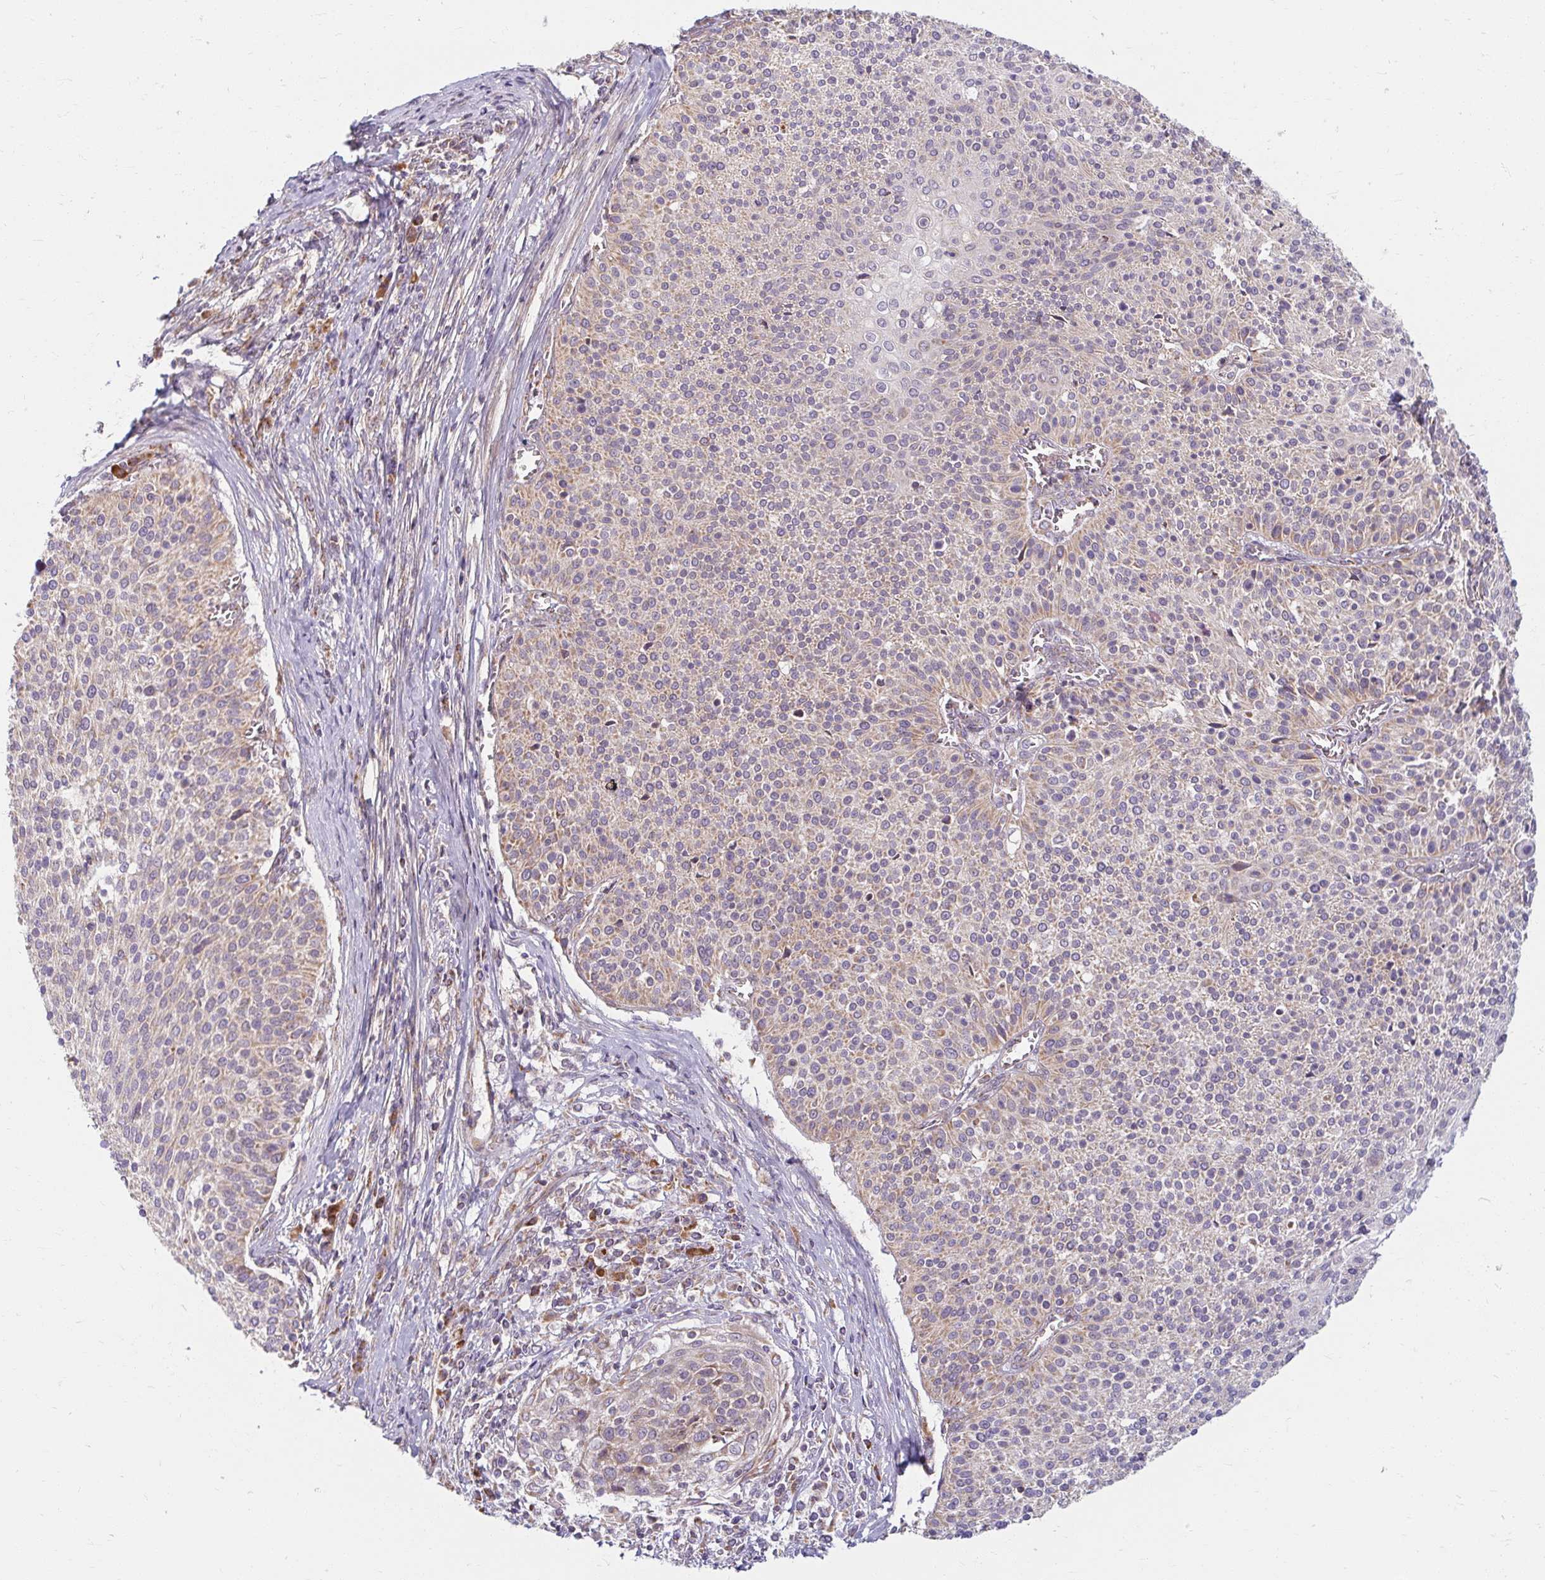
{"staining": {"intensity": "weak", "quantity": "25%-75%", "location": "cytoplasmic/membranous"}, "tissue": "cervical cancer", "cell_type": "Tumor cells", "image_type": "cancer", "snomed": [{"axis": "morphology", "description": "Squamous cell carcinoma, NOS"}, {"axis": "topography", "description": "Cervix"}], "caption": "Weak cytoplasmic/membranous expression is identified in about 25%-75% of tumor cells in squamous cell carcinoma (cervical).", "gene": "SKP2", "patient": {"sex": "female", "age": 31}}